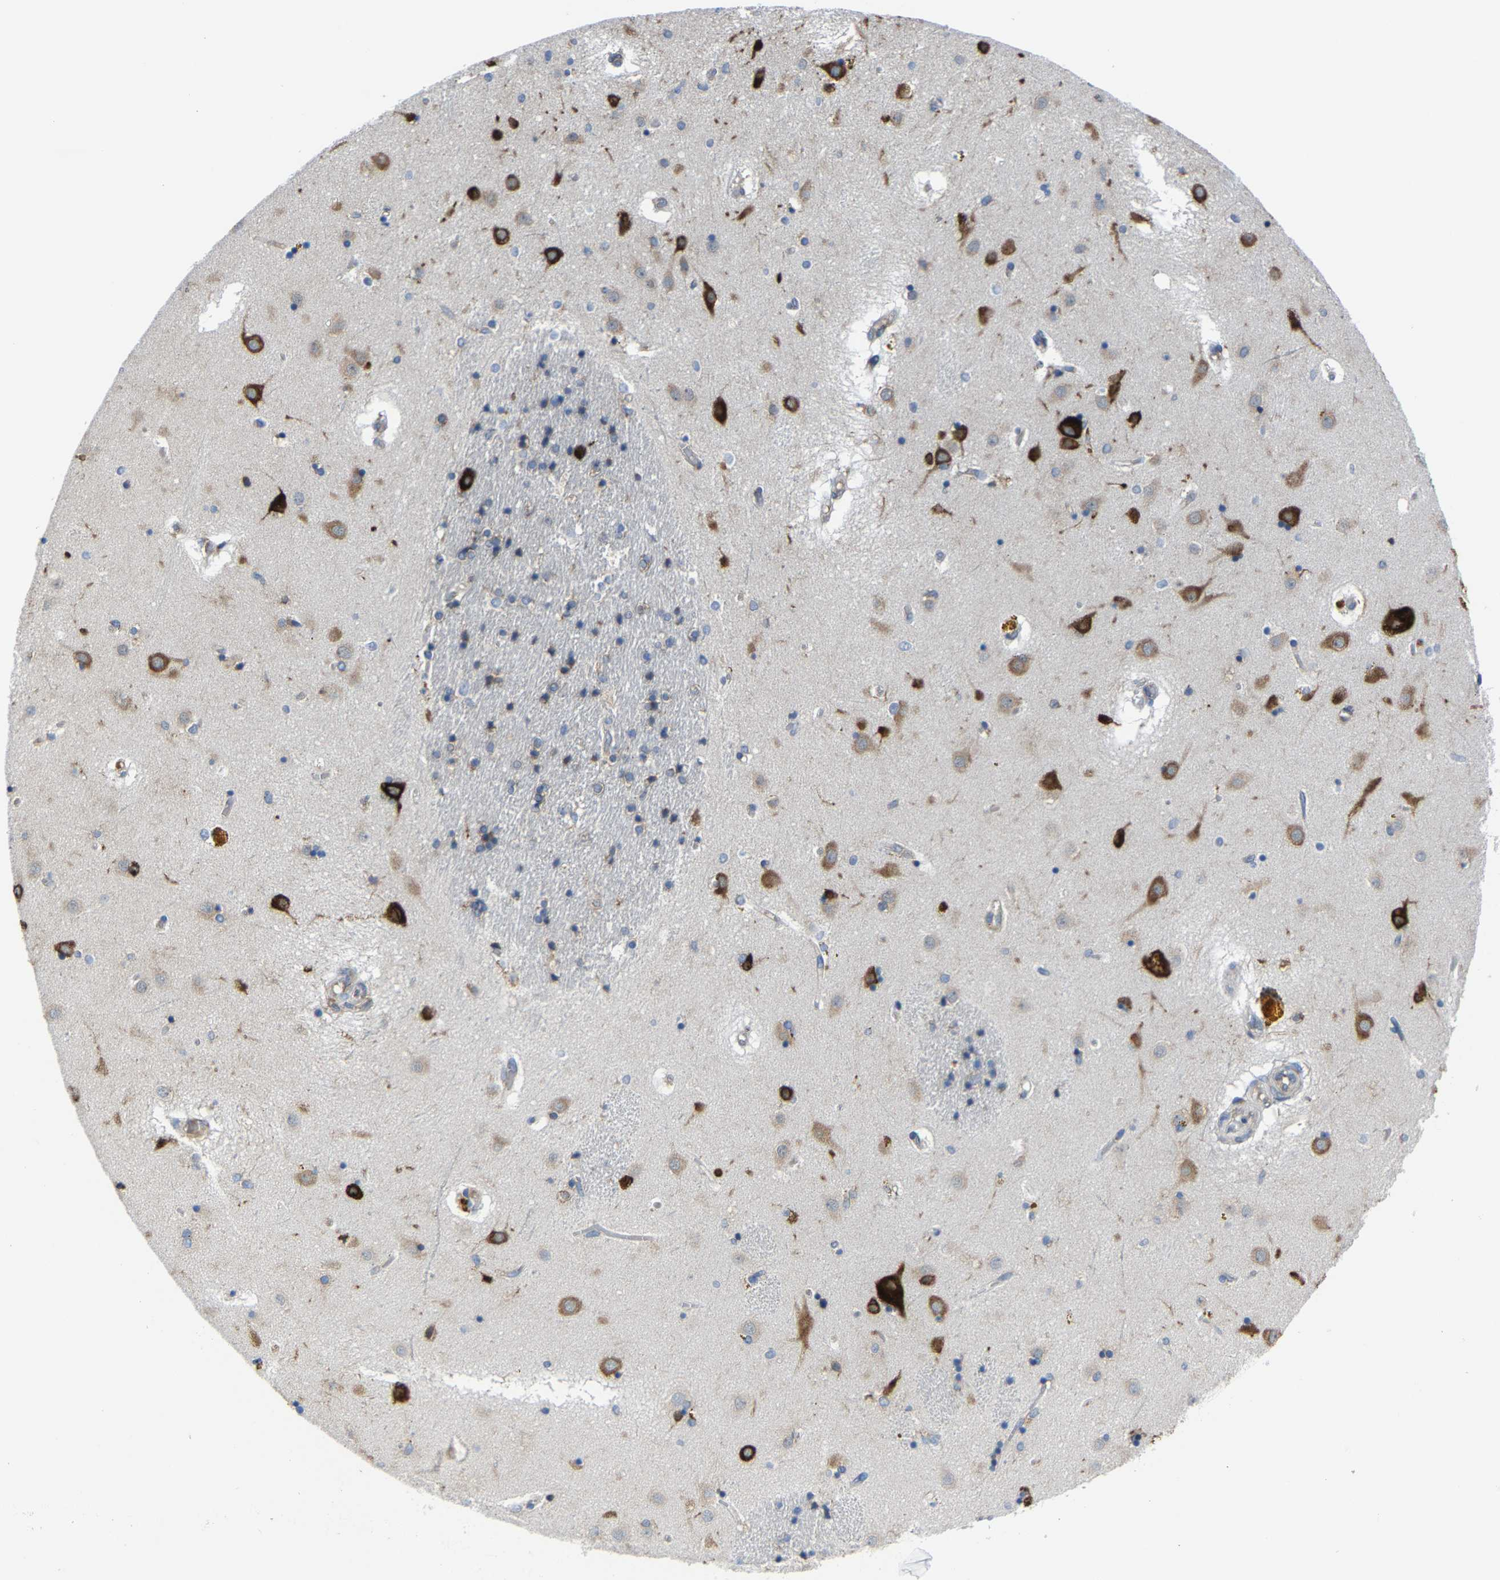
{"staining": {"intensity": "moderate", "quantity": "<25%", "location": "cytoplasmic/membranous"}, "tissue": "caudate", "cell_type": "Glial cells", "image_type": "normal", "snomed": [{"axis": "morphology", "description": "Normal tissue, NOS"}, {"axis": "topography", "description": "Lateral ventricle wall"}], "caption": "Human caudate stained with a brown dye exhibits moderate cytoplasmic/membranous positive expression in approximately <25% of glial cells.", "gene": "G3BP2", "patient": {"sex": "male", "age": 70}}